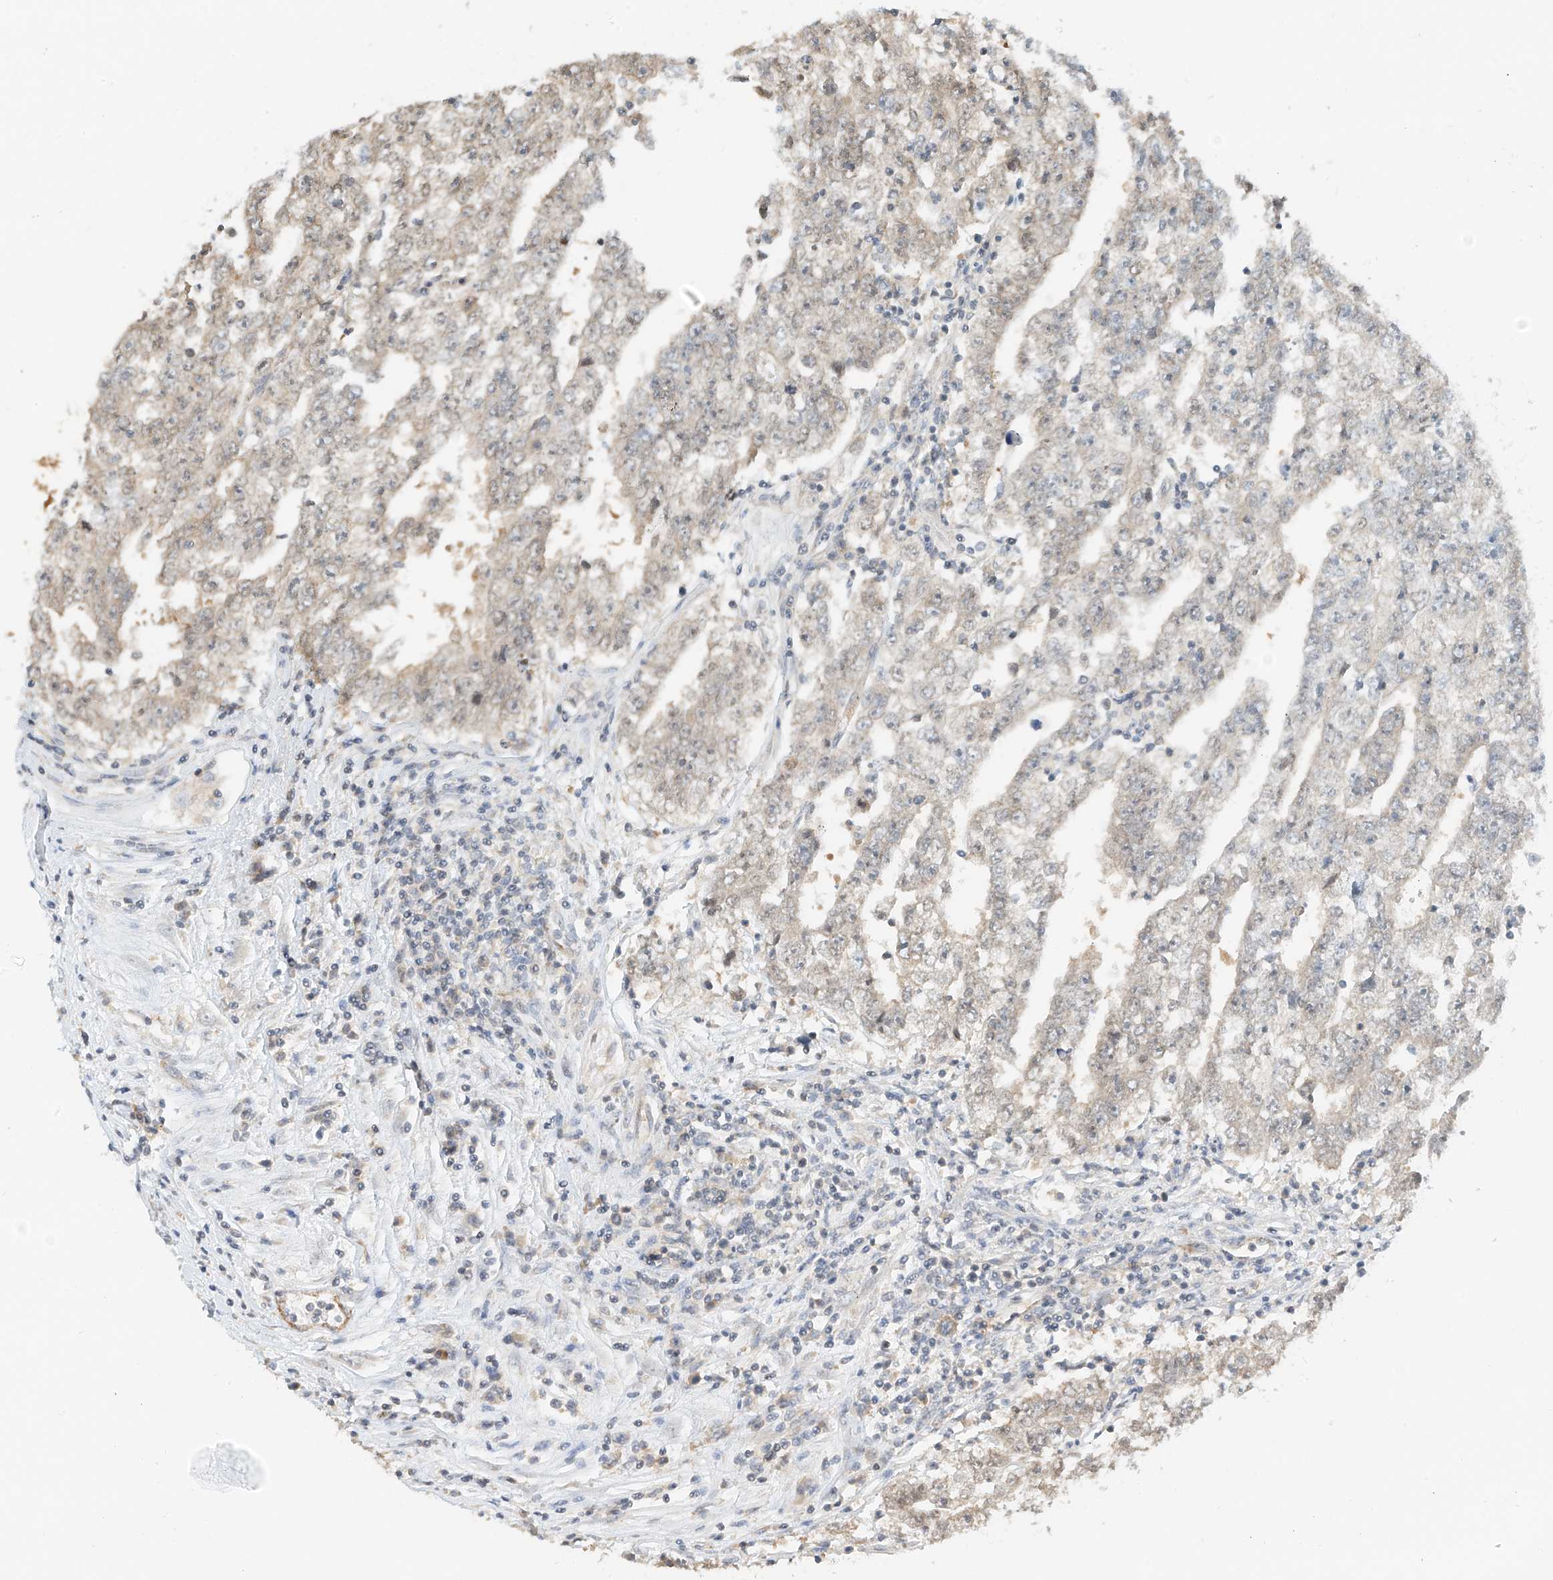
{"staining": {"intensity": "weak", "quantity": "25%-75%", "location": "cytoplasmic/membranous"}, "tissue": "testis cancer", "cell_type": "Tumor cells", "image_type": "cancer", "snomed": [{"axis": "morphology", "description": "Carcinoma, Embryonal, NOS"}, {"axis": "topography", "description": "Testis"}], "caption": "The micrograph shows immunohistochemical staining of testis cancer (embryonal carcinoma). There is weak cytoplasmic/membranous expression is appreciated in about 25%-75% of tumor cells. The staining was performed using DAB, with brown indicating positive protein expression. Nuclei are stained blue with hematoxylin.", "gene": "PPA2", "patient": {"sex": "male", "age": 25}}